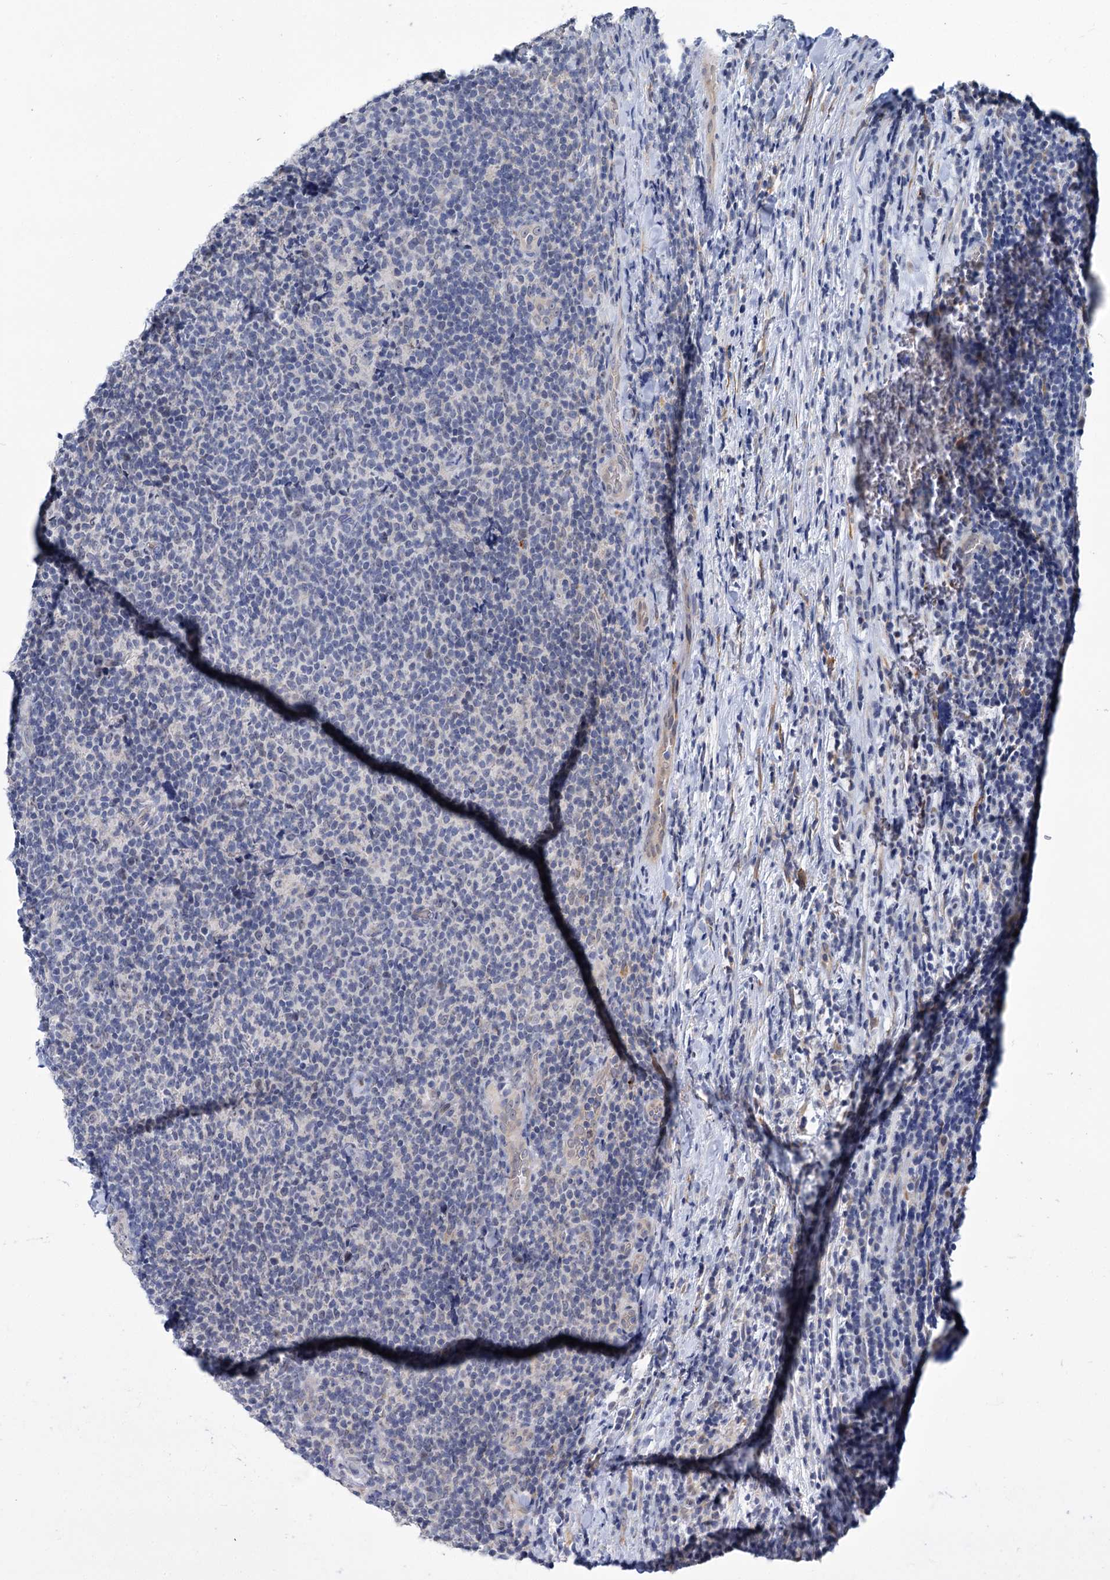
{"staining": {"intensity": "negative", "quantity": "none", "location": "none"}, "tissue": "lymphoma", "cell_type": "Tumor cells", "image_type": "cancer", "snomed": [{"axis": "morphology", "description": "Malignant lymphoma, non-Hodgkin's type, Low grade"}, {"axis": "topography", "description": "Lymph node"}], "caption": "Human lymphoma stained for a protein using IHC demonstrates no positivity in tumor cells.", "gene": "APBA2", "patient": {"sex": "male", "age": 66}}